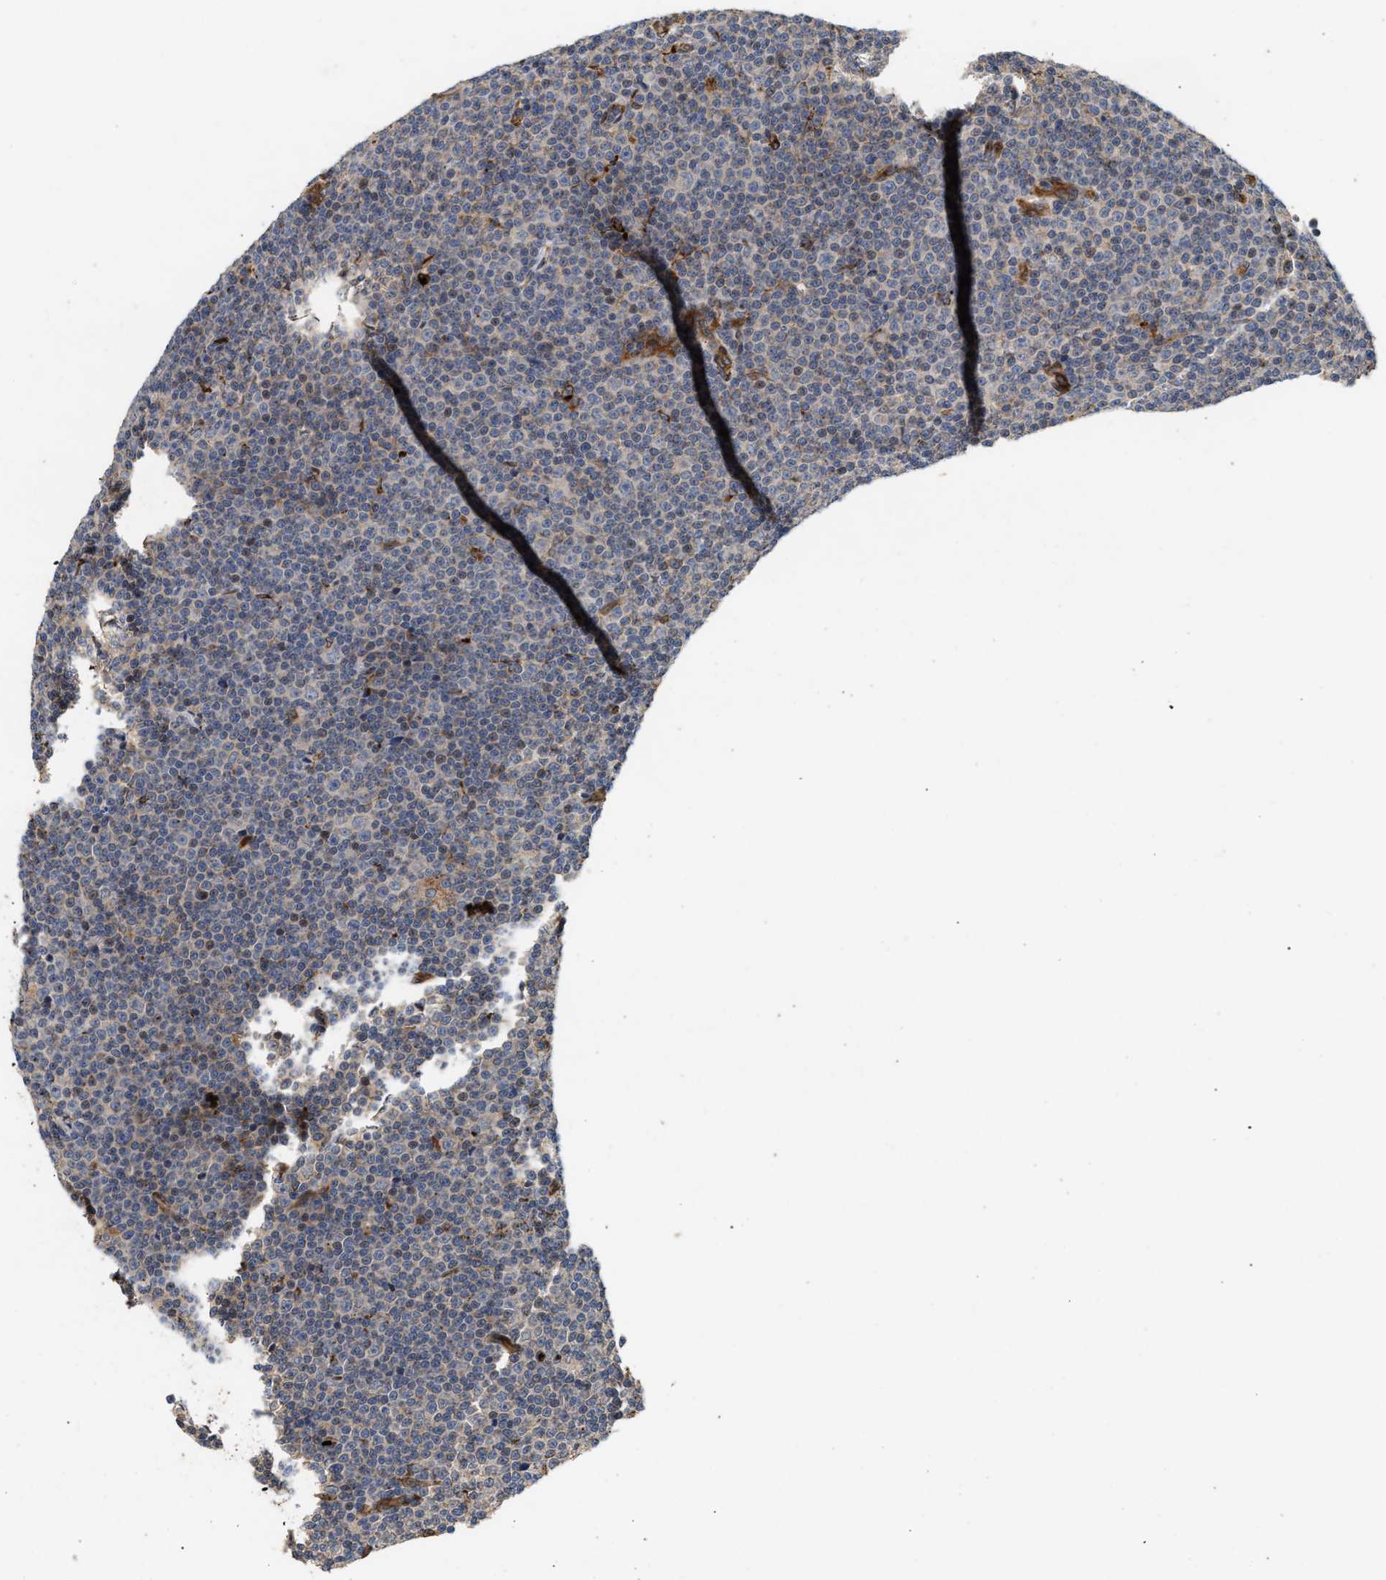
{"staining": {"intensity": "negative", "quantity": "none", "location": "none"}, "tissue": "lymphoma", "cell_type": "Tumor cells", "image_type": "cancer", "snomed": [{"axis": "morphology", "description": "Malignant lymphoma, non-Hodgkin's type, Low grade"}, {"axis": "topography", "description": "Lymph node"}], "caption": "The image demonstrates no staining of tumor cells in lymphoma.", "gene": "PLCD1", "patient": {"sex": "female", "age": 67}}